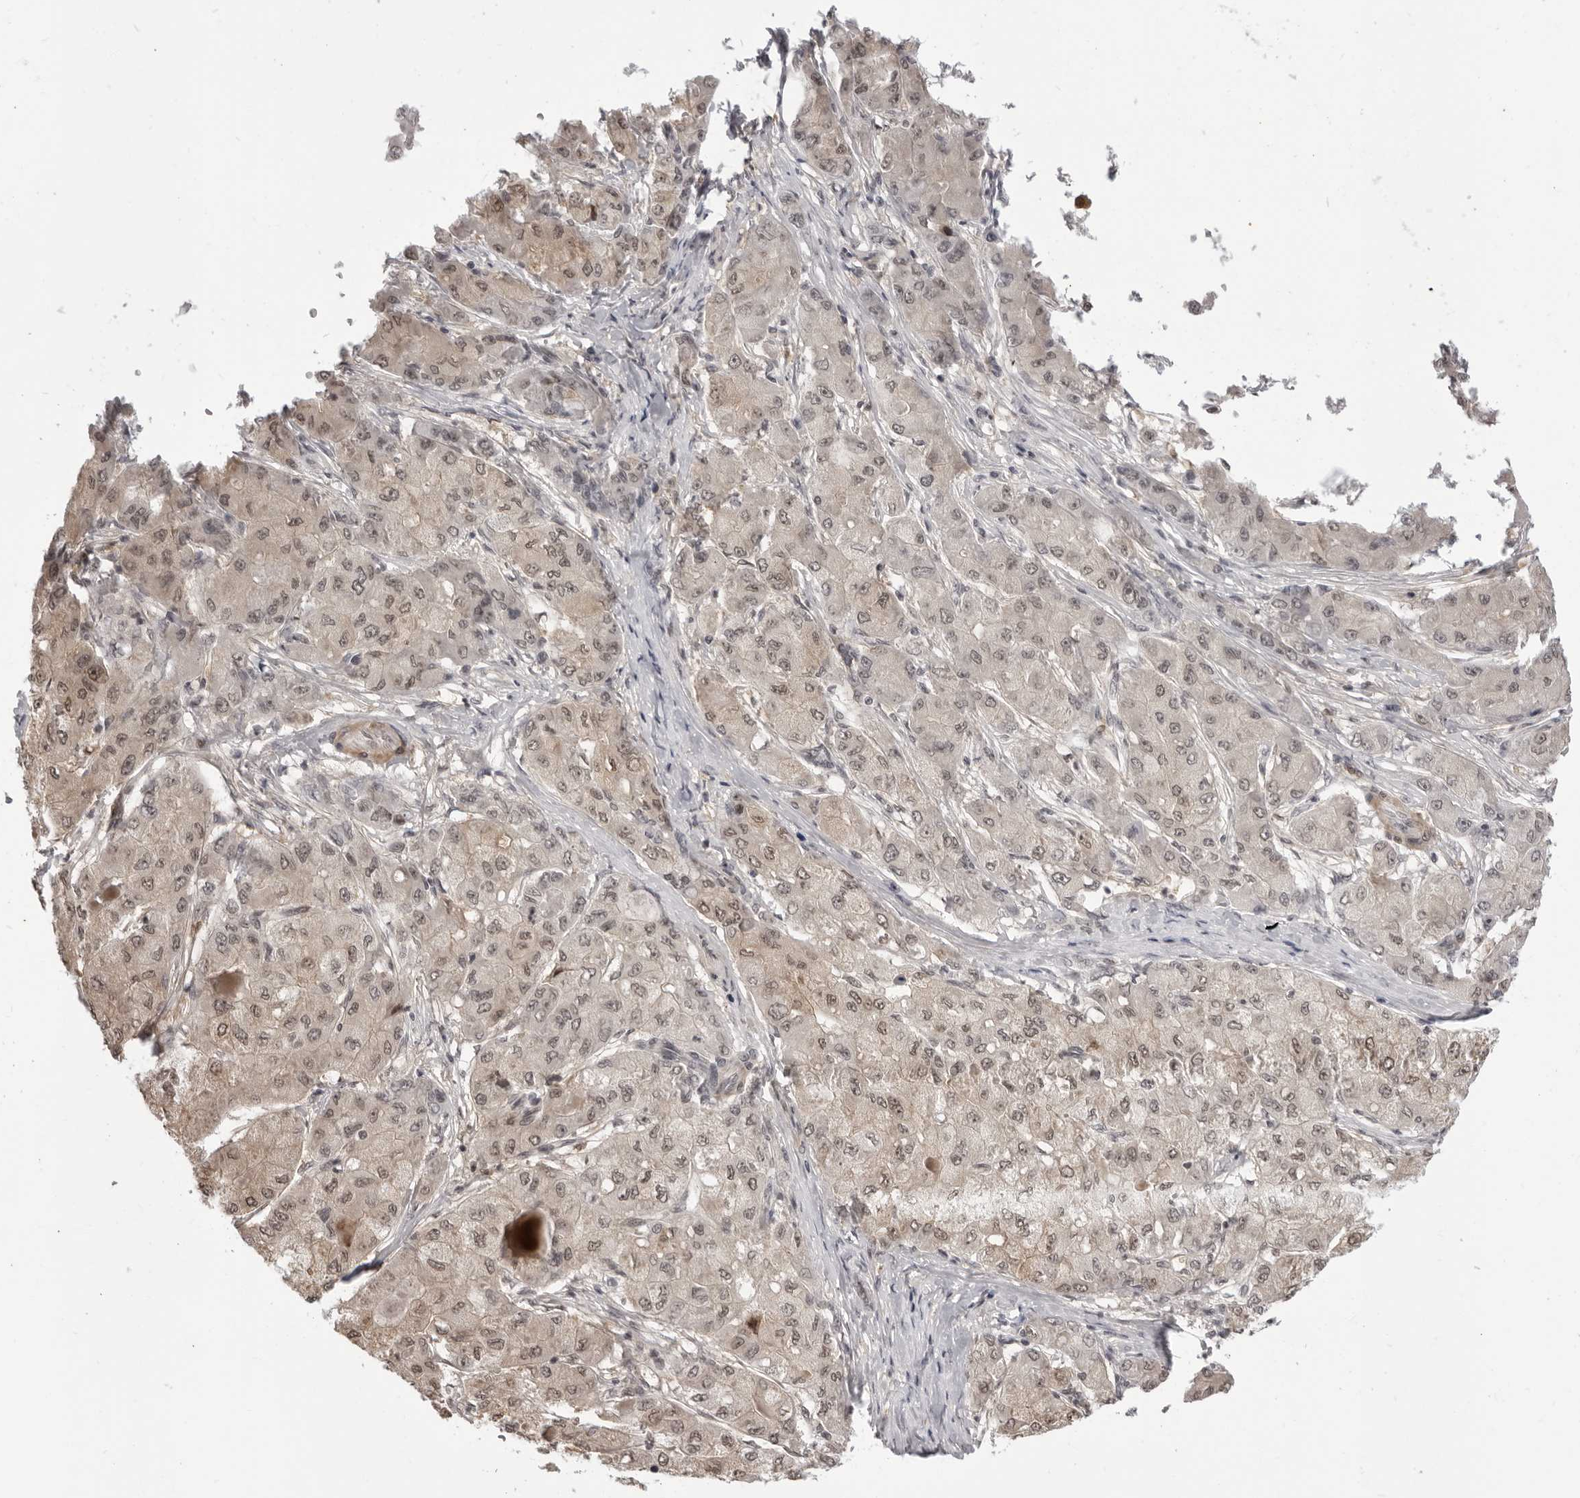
{"staining": {"intensity": "weak", "quantity": ">75%", "location": "nuclear"}, "tissue": "liver cancer", "cell_type": "Tumor cells", "image_type": "cancer", "snomed": [{"axis": "morphology", "description": "Carcinoma, Hepatocellular, NOS"}, {"axis": "topography", "description": "Liver"}], "caption": "A photomicrograph showing weak nuclear positivity in approximately >75% of tumor cells in liver cancer (hepatocellular carcinoma), as visualized by brown immunohistochemical staining.", "gene": "SRGAP2", "patient": {"sex": "male", "age": 80}}